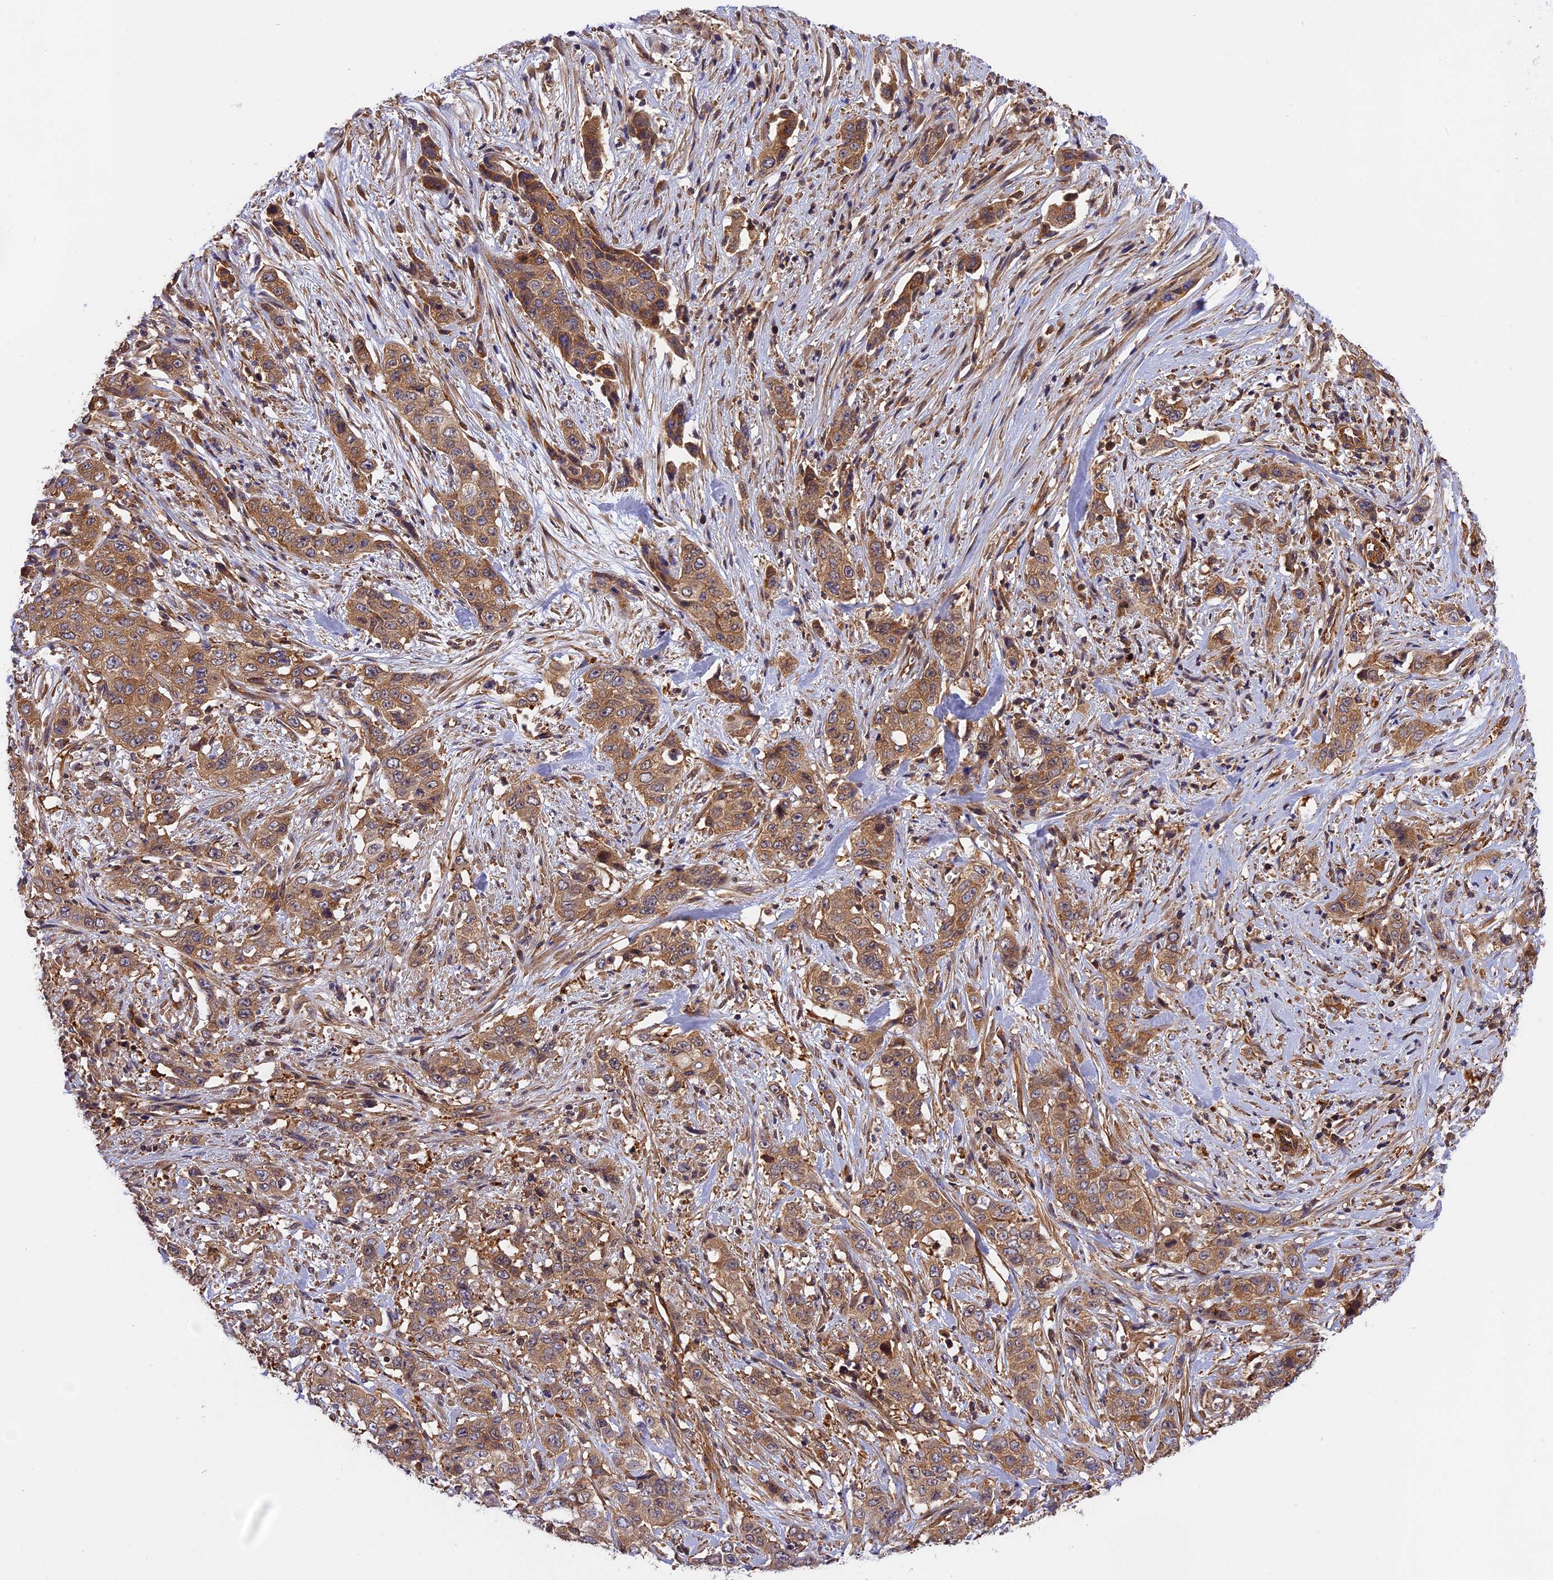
{"staining": {"intensity": "moderate", "quantity": ">75%", "location": "cytoplasmic/membranous"}, "tissue": "stomach cancer", "cell_type": "Tumor cells", "image_type": "cancer", "snomed": [{"axis": "morphology", "description": "Adenocarcinoma, NOS"}, {"axis": "topography", "description": "Stomach, upper"}], "caption": "This histopathology image exhibits IHC staining of stomach cancer, with medium moderate cytoplasmic/membranous positivity in approximately >75% of tumor cells.", "gene": "C5orf22", "patient": {"sex": "male", "age": 62}}